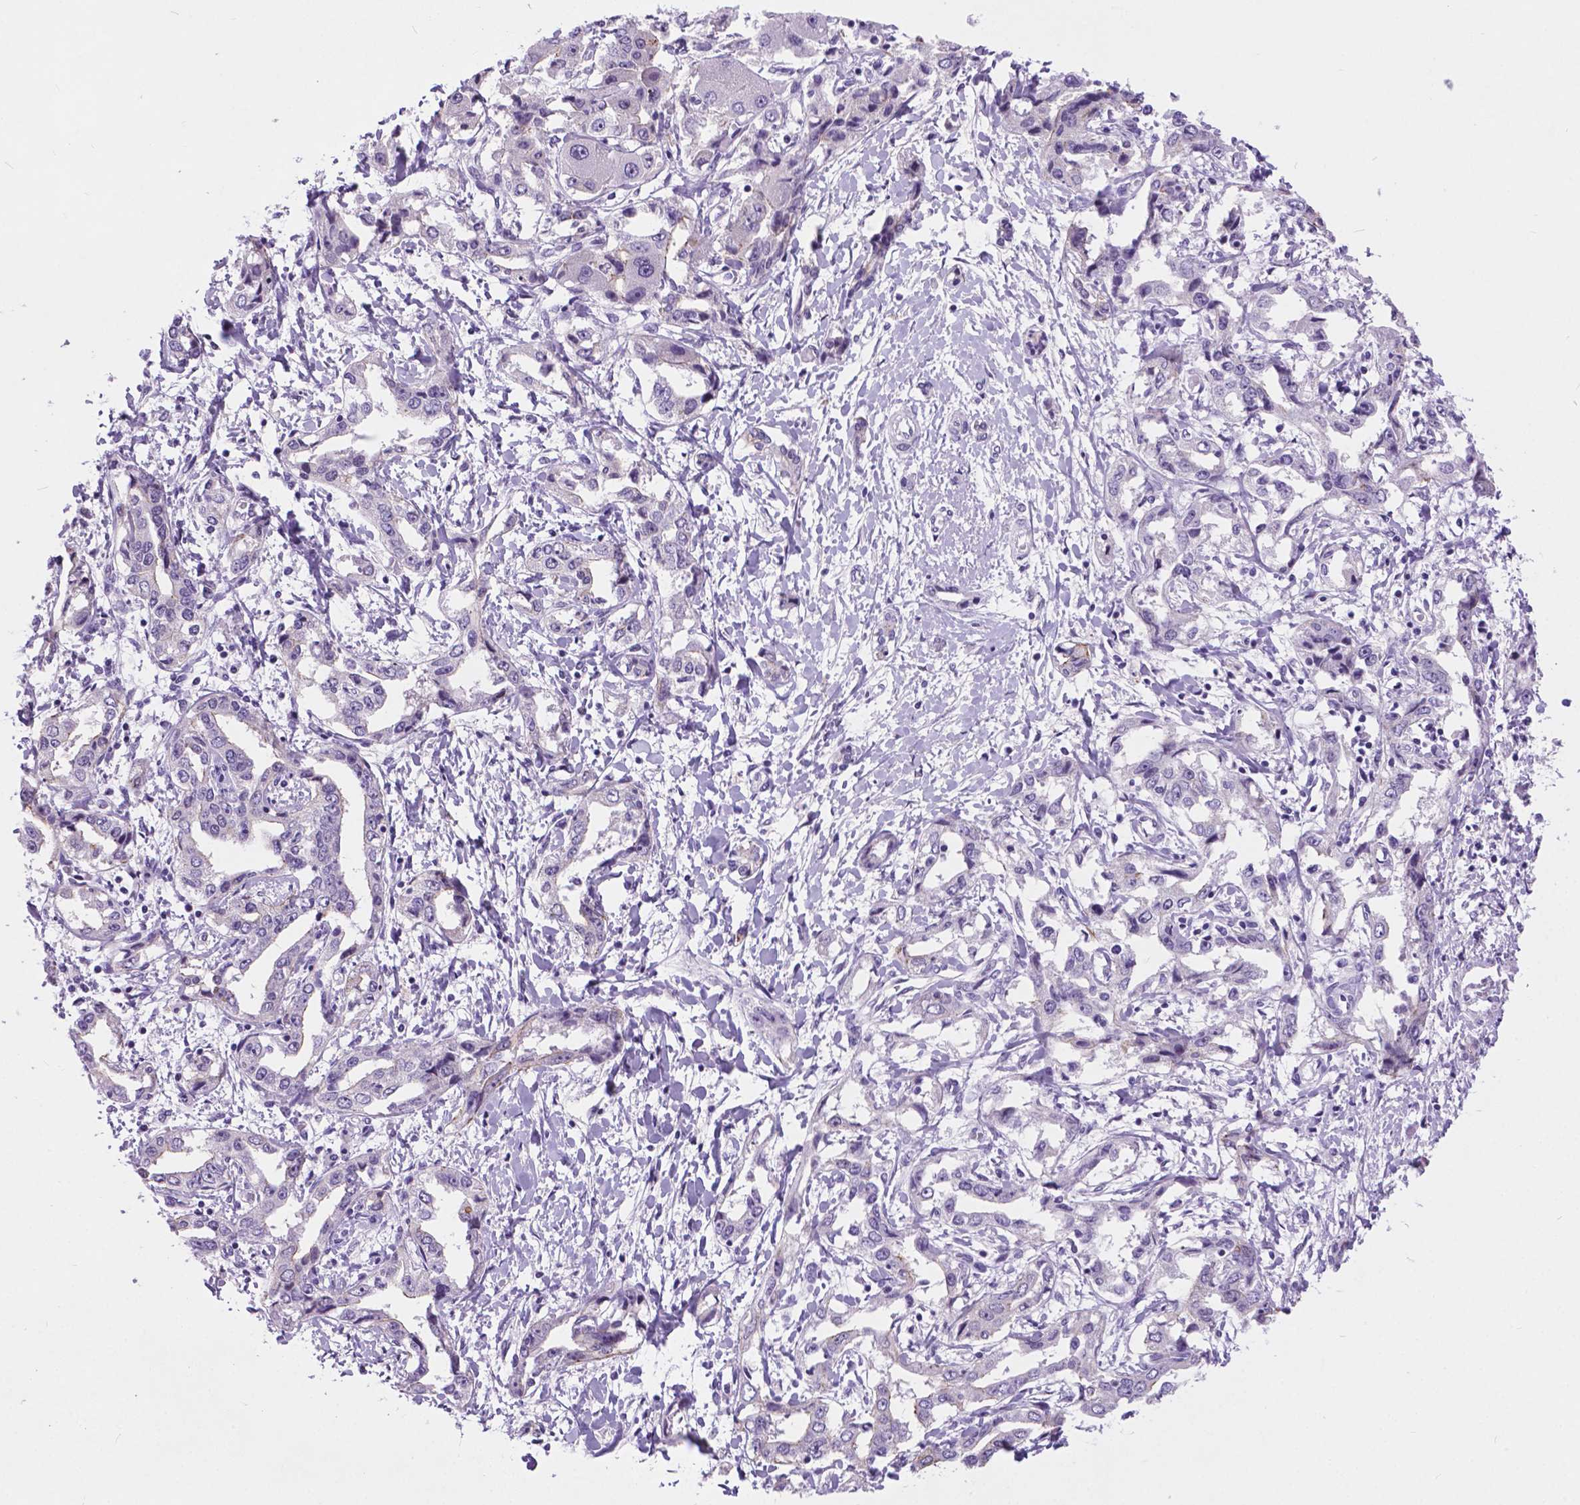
{"staining": {"intensity": "negative", "quantity": "none", "location": "none"}, "tissue": "liver cancer", "cell_type": "Tumor cells", "image_type": "cancer", "snomed": [{"axis": "morphology", "description": "Cholangiocarcinoma"}, {"axis": "topography", "description": "Liver"}], "caption": "High power microscopy photomicrograph of an IHC micrograph of cholangiocarcinoma (liver), revealing no significant staining in tumor cells. (DAB IHC, high magnification).", "gene": "ARMS2", "patient": {"sex": "male", "age": 59}}